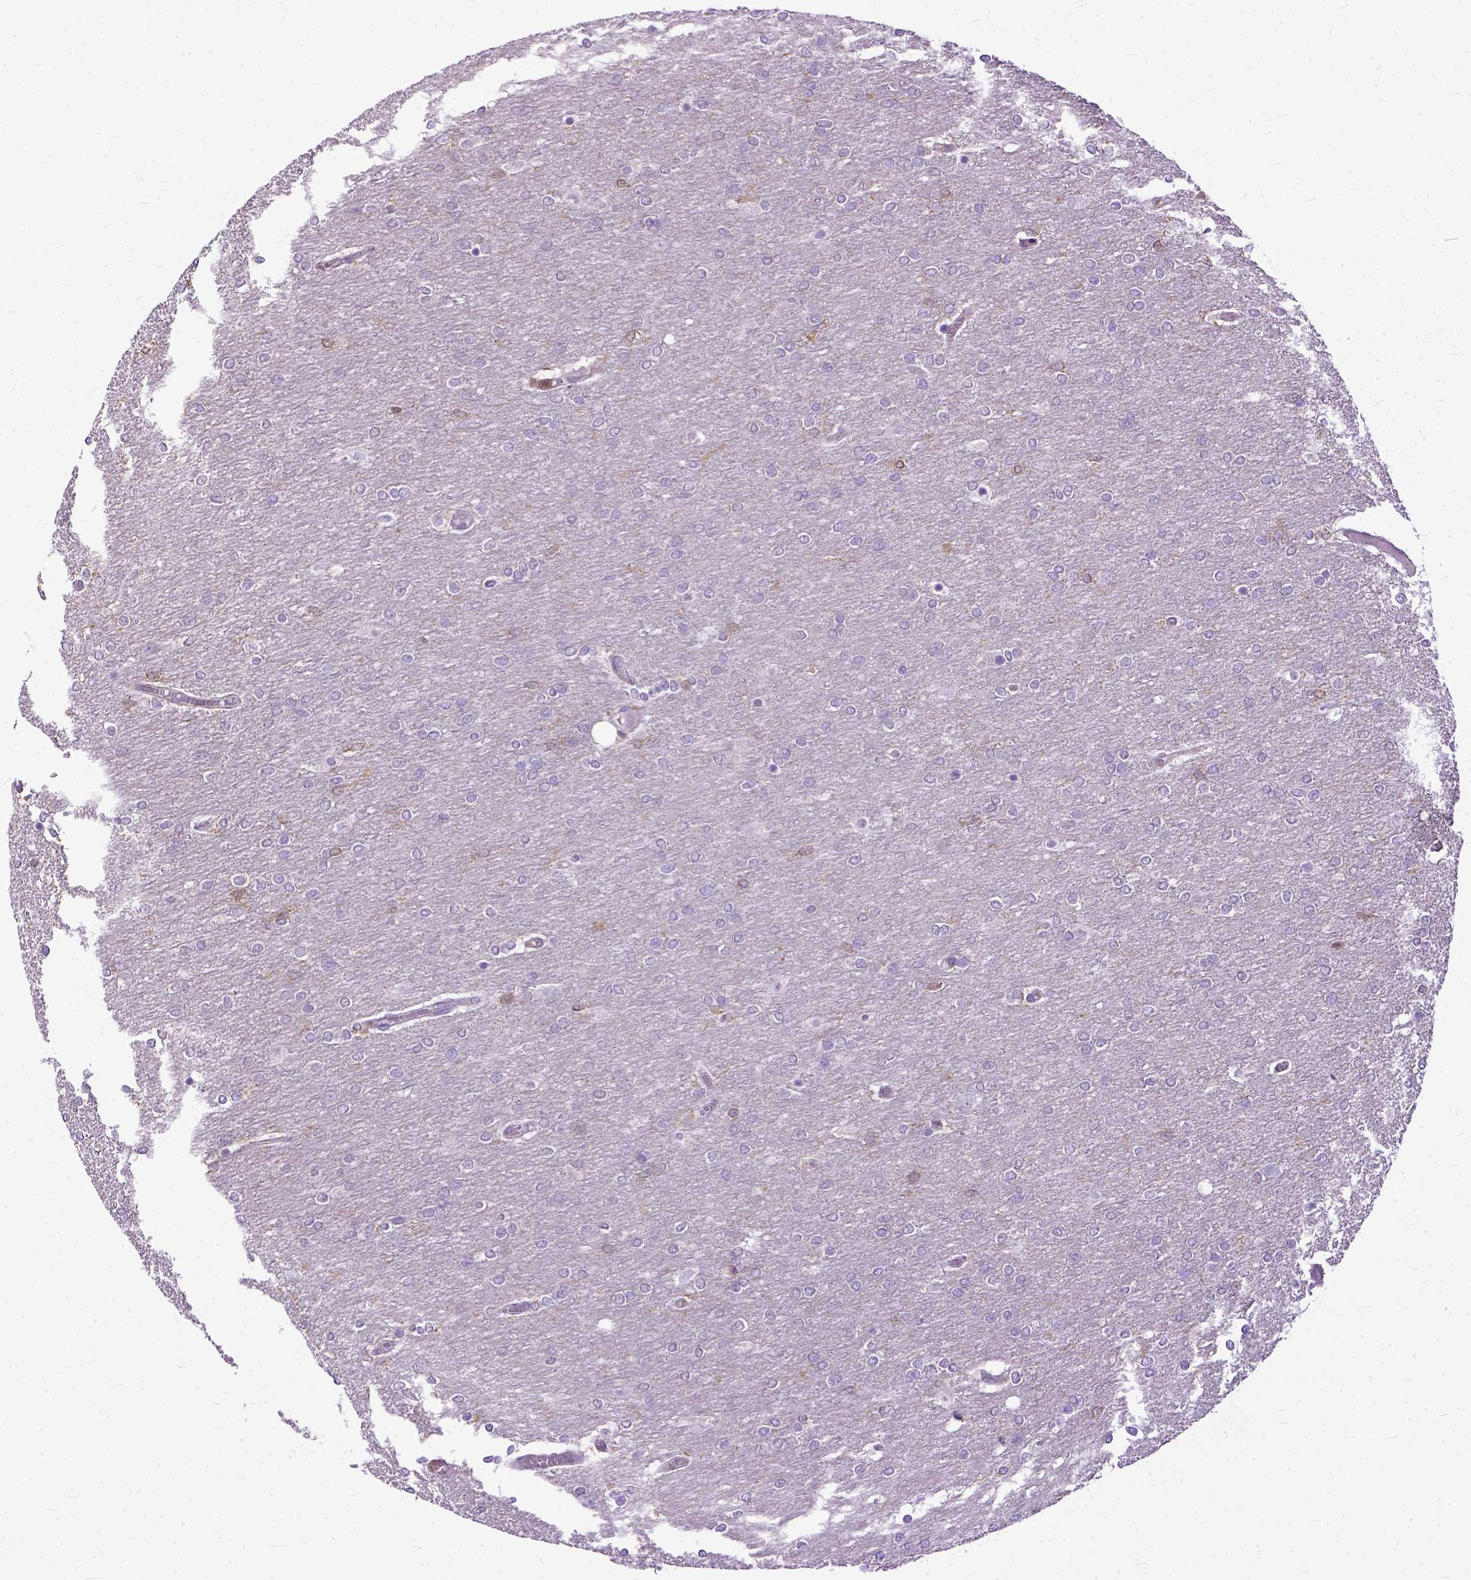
{"staining": {"intensity": "weak", "quantity": "<25%", "location": "cytoplasmic/membranous,nuclear"}, "tissue": "glioma", "cell_type": "Tumor cells", "image_type": "cancer", "snomed": [{"axis": "morphology", "description": "Glioma, malignant, High grade"}, {"axis": "topography", "description": "Brain"}], "caption": "Immunohistochemistry (IHC) micrograph of neoplastic tissue: malignant glioma (high-grade) stained with DAB (3,3'-diaminobenzidine) shows no significant protein staining in tumor cells.", "gene": "NAMPT", "patient": {"sex": "female", "age": 61}}